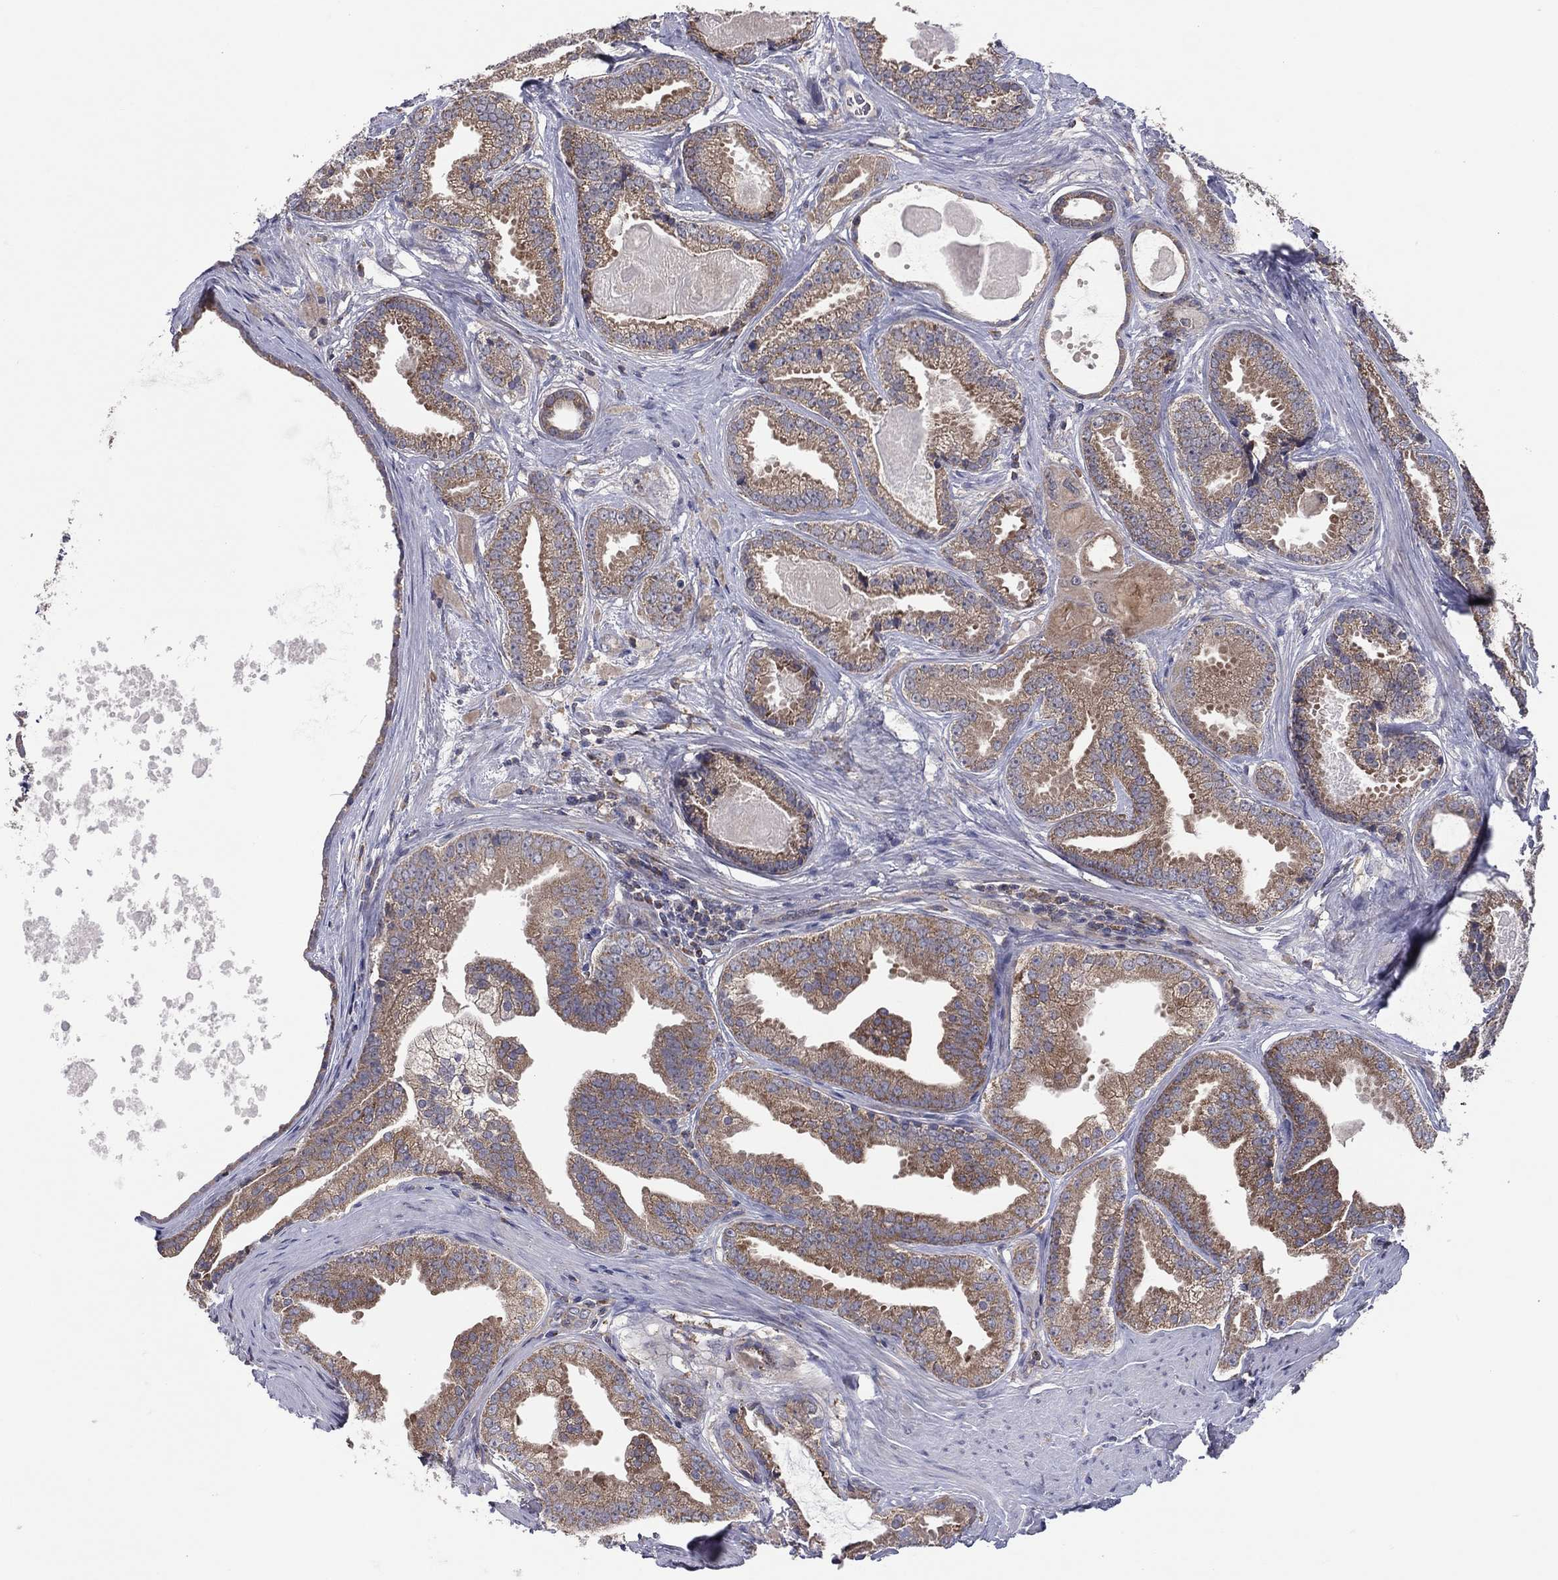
{"staining": {"intensity": "moderate", "quantity": ">75%", "location": "cytoplasmic/membranous"}, "tissue": "prostate cancer", "cell_type": "Tumor cells", "image_type": "cancer", "snomed": [{"axis": "morphology", "description": "Adenocarcinoma, NOS"}, {"axis": "morphology", "description": "Adenocarcinoma, High grade"}, {"axis": "topography", "description": "Prostate"}], "caption": "Brown immunohistochemical staining in prostate cancer reveals moderate cytoplasmic/membranous positivity in approximately >75% of tumor cells.", "gene": "STARD3", "patient": {"sex": "male", "age": 64}}